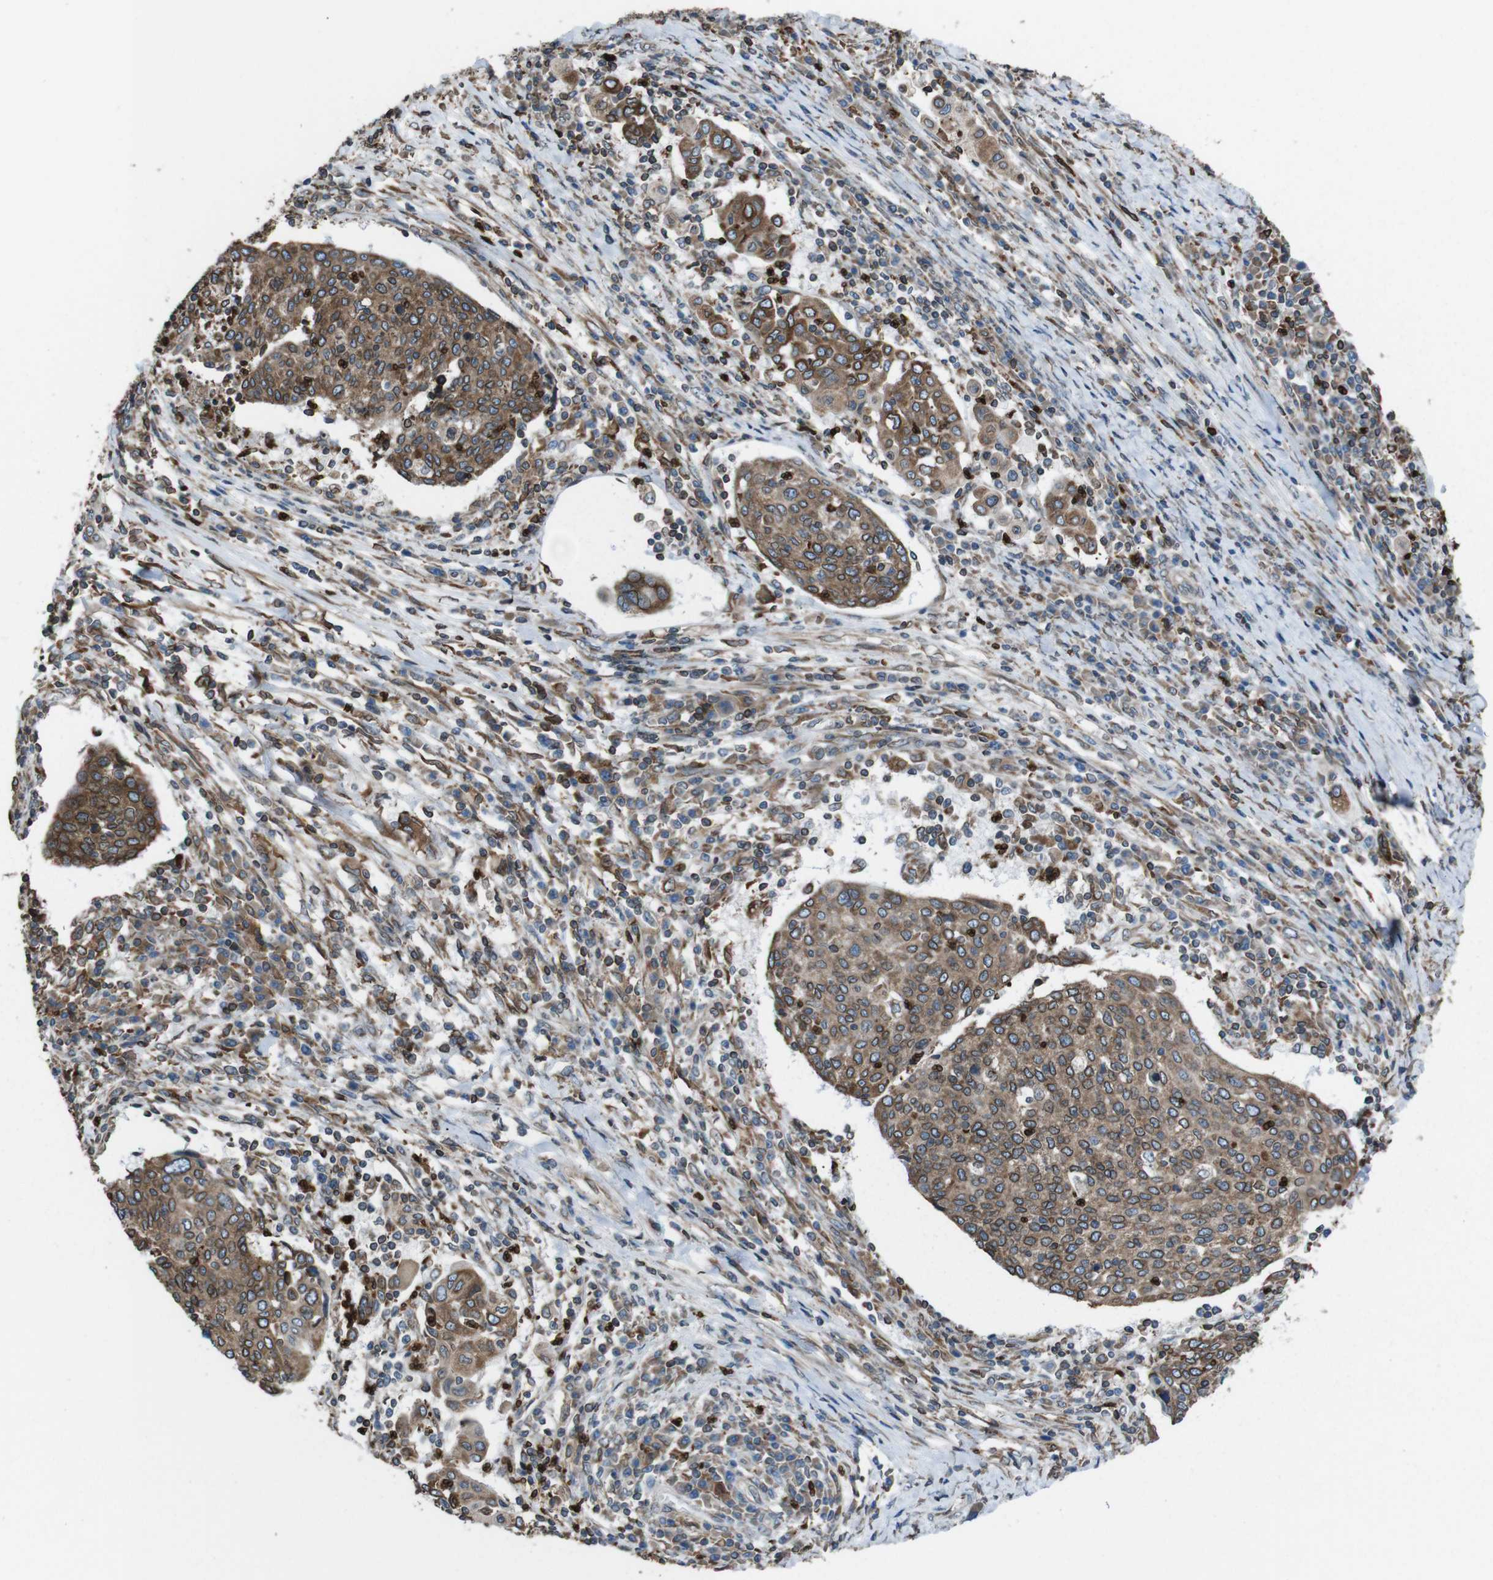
{"staining": {"intensity": "moderate", "quantity": ">75%", "location": "cytoplasmic/membranous"}, "tissue": "cervical cancer", "cell_type": "Tumor cells", "image_type": "cancer", "snomed": [{"axis": "morphology", "description": "Squamous cell carcinoma, NOS"}, {"axis": "topography", "description": "Cervix"}], "caption": "Protein expression analysis of cervical cancer displays moderate cytoplasmic/membranous staining in about >75% of tumor cells.", "gene": "APMAP", "patient": {"sex": "female", "age": 40}}